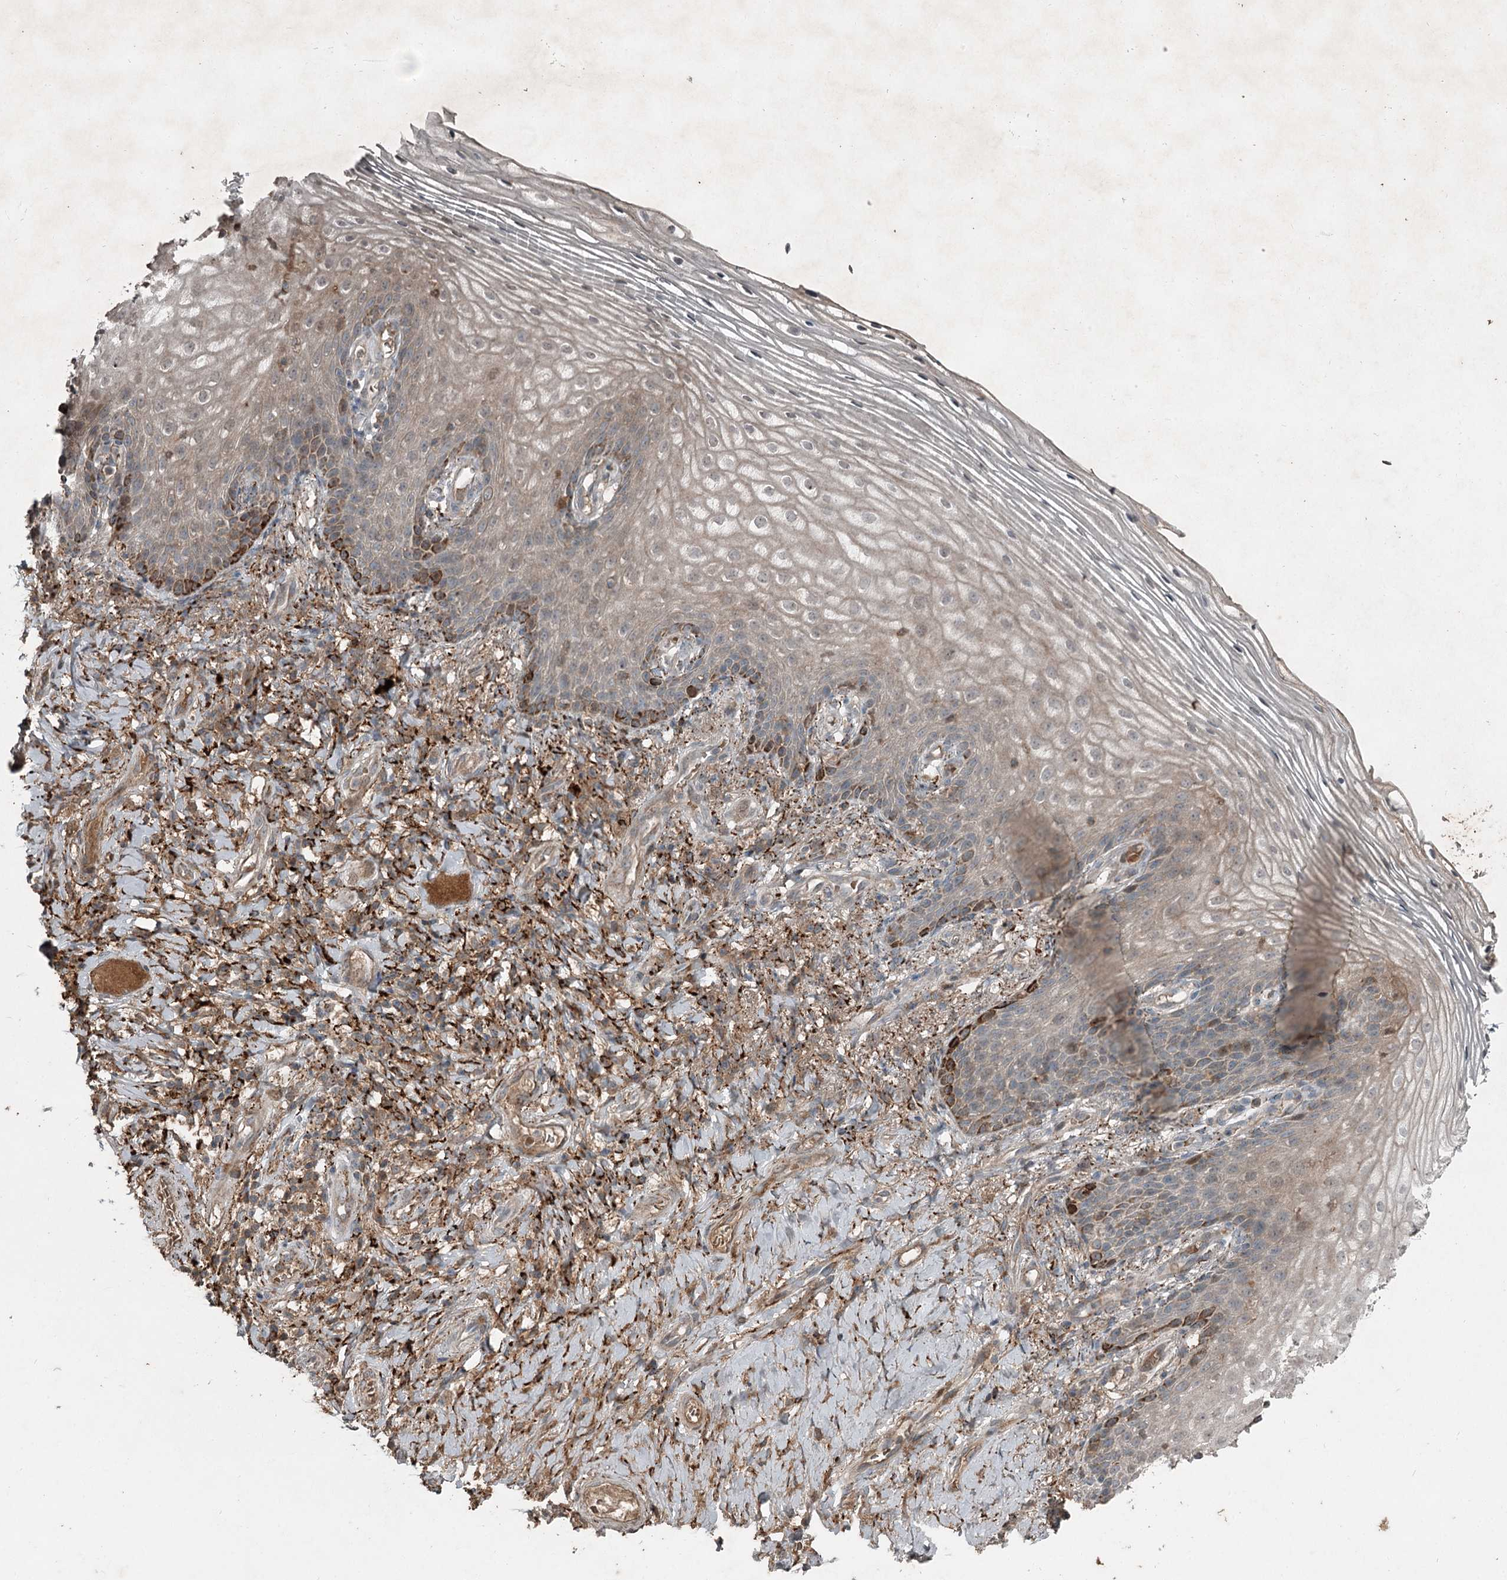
{"staining": {"intensity": "moderate", "quantity": "<25%", "location": "cytoplasmic/membranous"}, "tissue": "vagina", "cell_type": "Squamous epithelial cells", "image_type": "normal", "snomed": [{"axis": "morphology", "description": "Normal tissue, NOS"}, {"axis": "topography", "description": "Vagina"}], "caption": "Protein positivity by immunohistochemistry exhibits moderate cytoplasmic/membranous expression in about <25% of squamous epithelial cells in benign vagina.", "gene": "SLC39A8", "patient": {"sex": "female", "age": 60}}